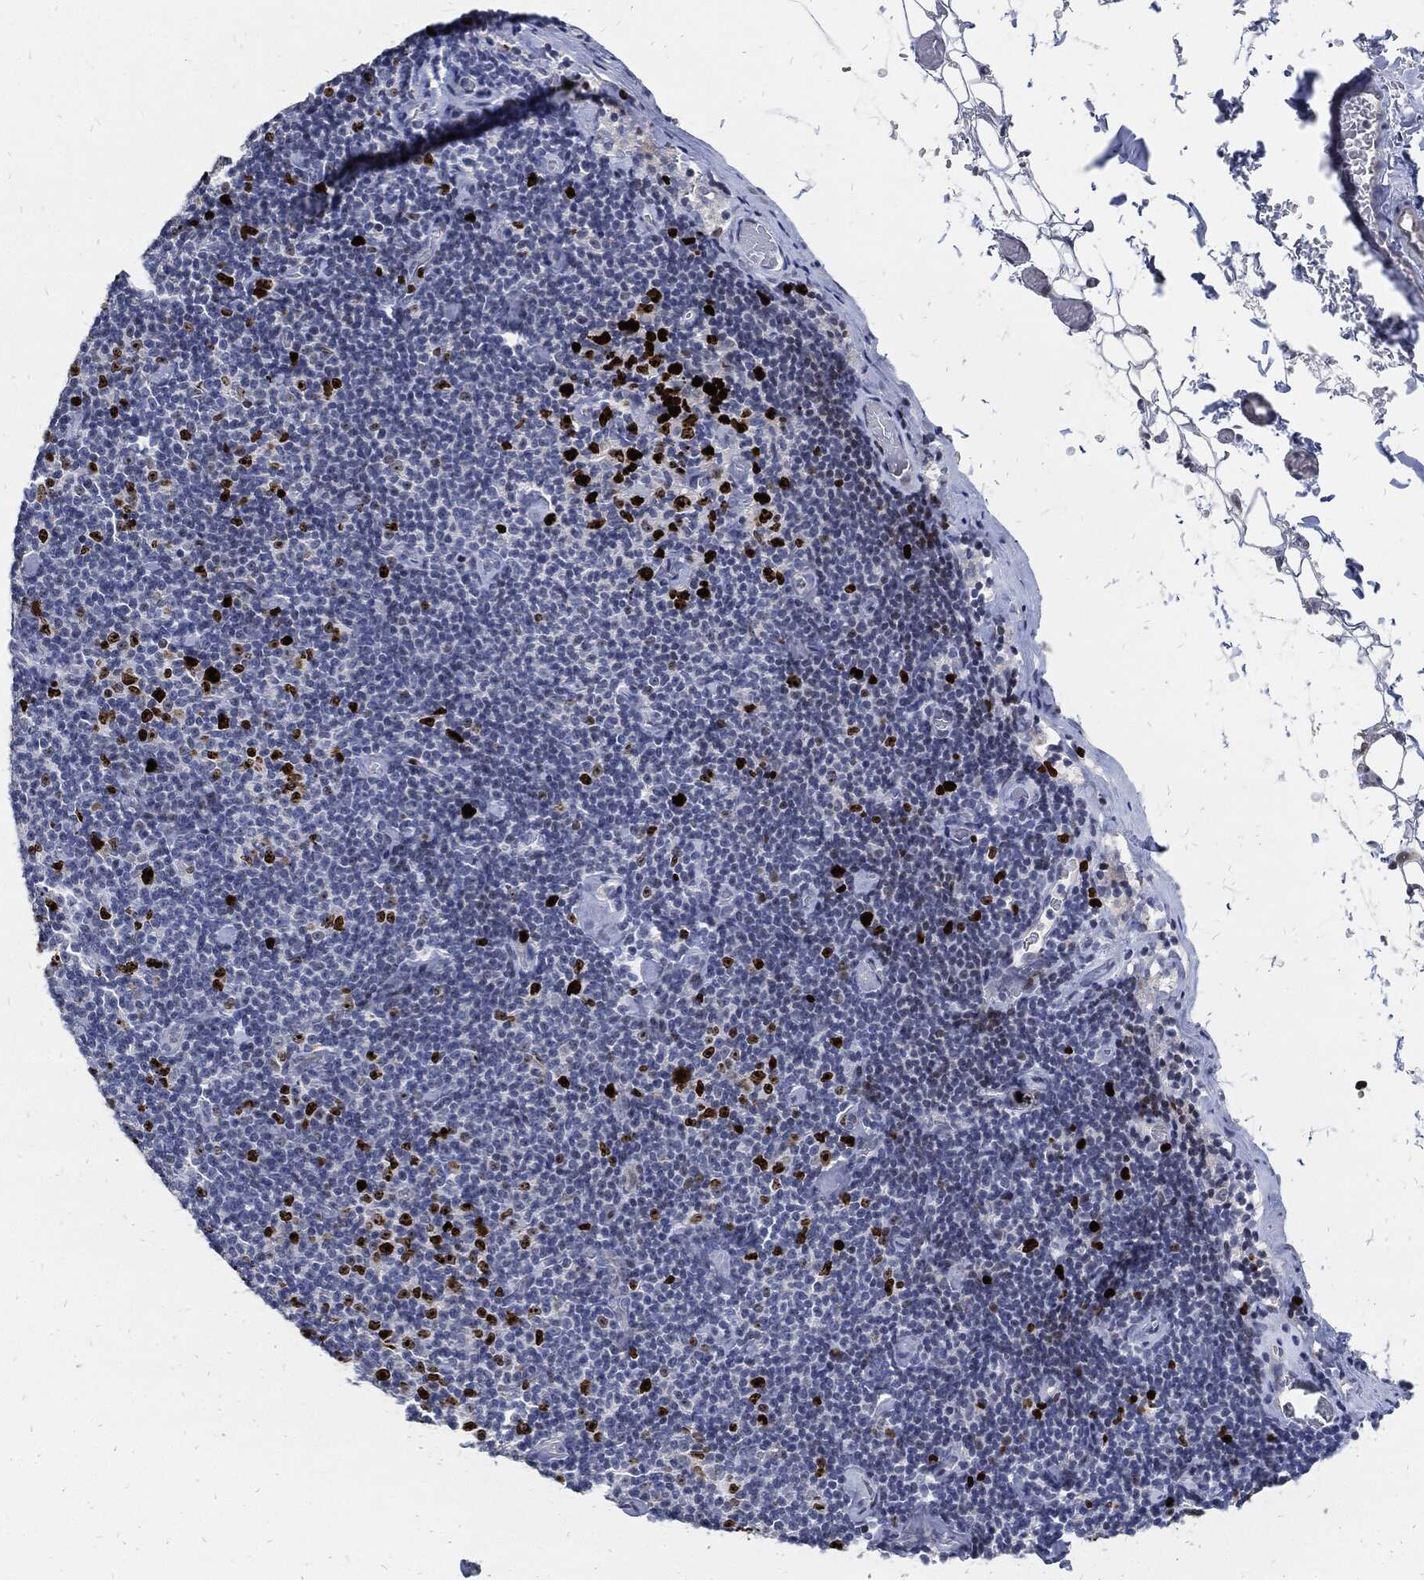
{"staining": {"intensity": "strong", "quantity": "<25%", "location": "nuclear"}, "tissue": "lymphoma", "cell_type": "Tumor cells", "image_type": "cancer", "snomed": [{"axis": "morphology", "description": "Malignant lymphoma, non-Hodgkin's type, Low grade"}, {"axis": "topography", "description": "Lymph node"}], "caption": "Tumor cells demonstrate medium levels of strong nuclear staining in about <25% of cells in human lymphoma.", "gene": "MKI67", "patient": {"sex": "male", "age": 81}}